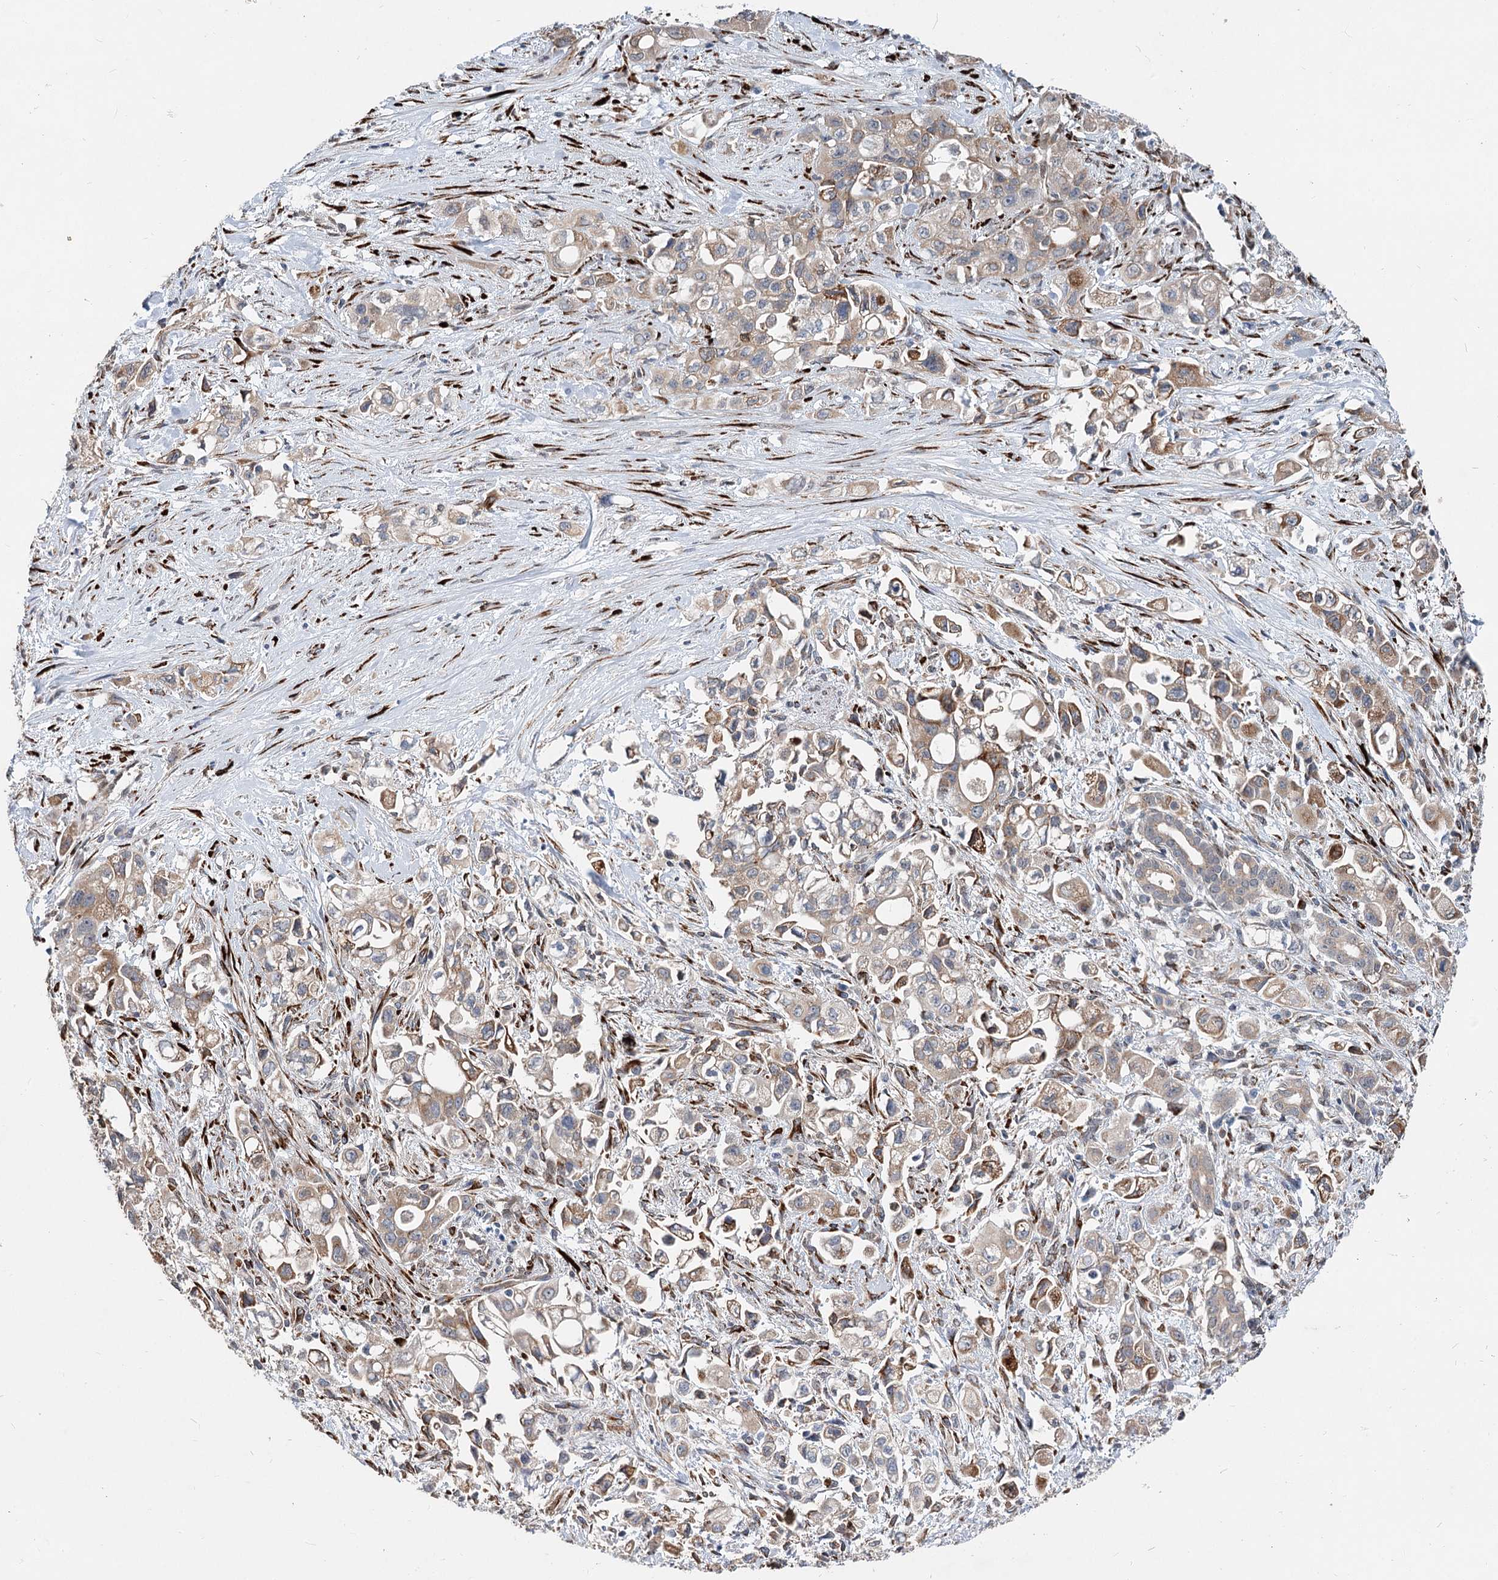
{"staining": {"intensity": "weak", "quantity": ">75%", "location": "cytoplasmic/membranous"}, "tissue": "pancreatic cancer", "cell_type": "Tumor cells", "image_type": "cancer", "snomed": [{"axis": "morphology", "description": "Adenocarcinoma, NOS"}, {"axis": "topography", "description": "Pancreas"}], "caption": "Protein staining of pancreatic adenocarcinoma tissue exhibits weak cytoplasmic/membranous expression in about >75% of tumor cells.", "gene": "SPART", "patient": {"sex": "female", "age": 66}}